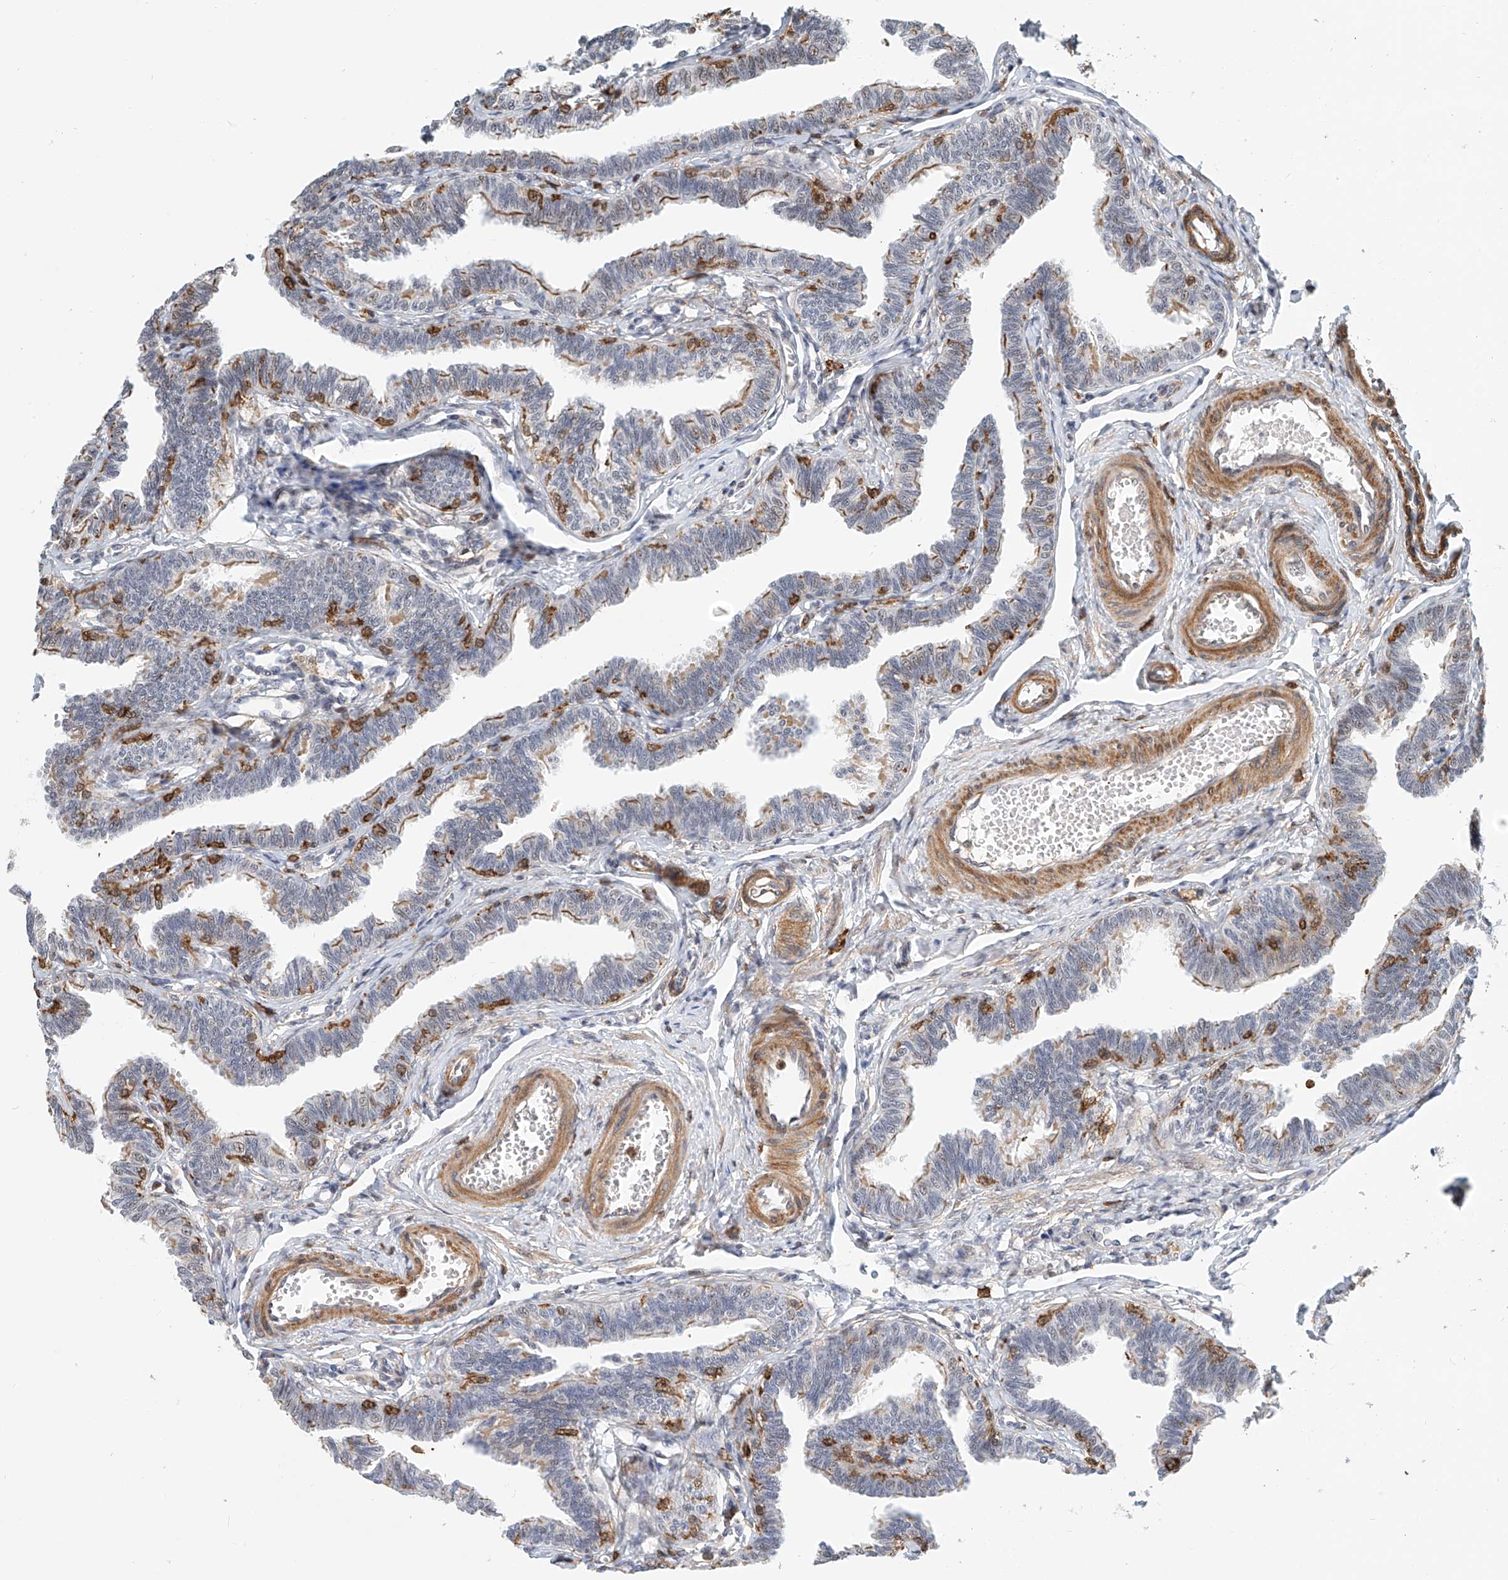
{"staining": {"intensity": "moderate", "quantity": "<25%", "location": "cytoplasmic/membranous"}, "tissue": "fallopian tube", "cell_type": "Glandular cells", "image_type": "normal", "snomed": [{"axis": "morphology", "description": "Normal tissue, NOS"}, {"axis": "topography", "description": "Fallopian tube"}, {"axis": "topography", "description": "Ovary"}], "caption": "Protein staining shows moderate cytoplasmic/membranous expression in approximately <25% of glandular cells in unremarkable fallopian tube. The protein of interest is stained brown, and the nuclei are stained in blue (DAB IHC with brightfield microscopy, high magnification).", "gene": "MICAL1", "patient": {"sex": "female", "age": 23}}